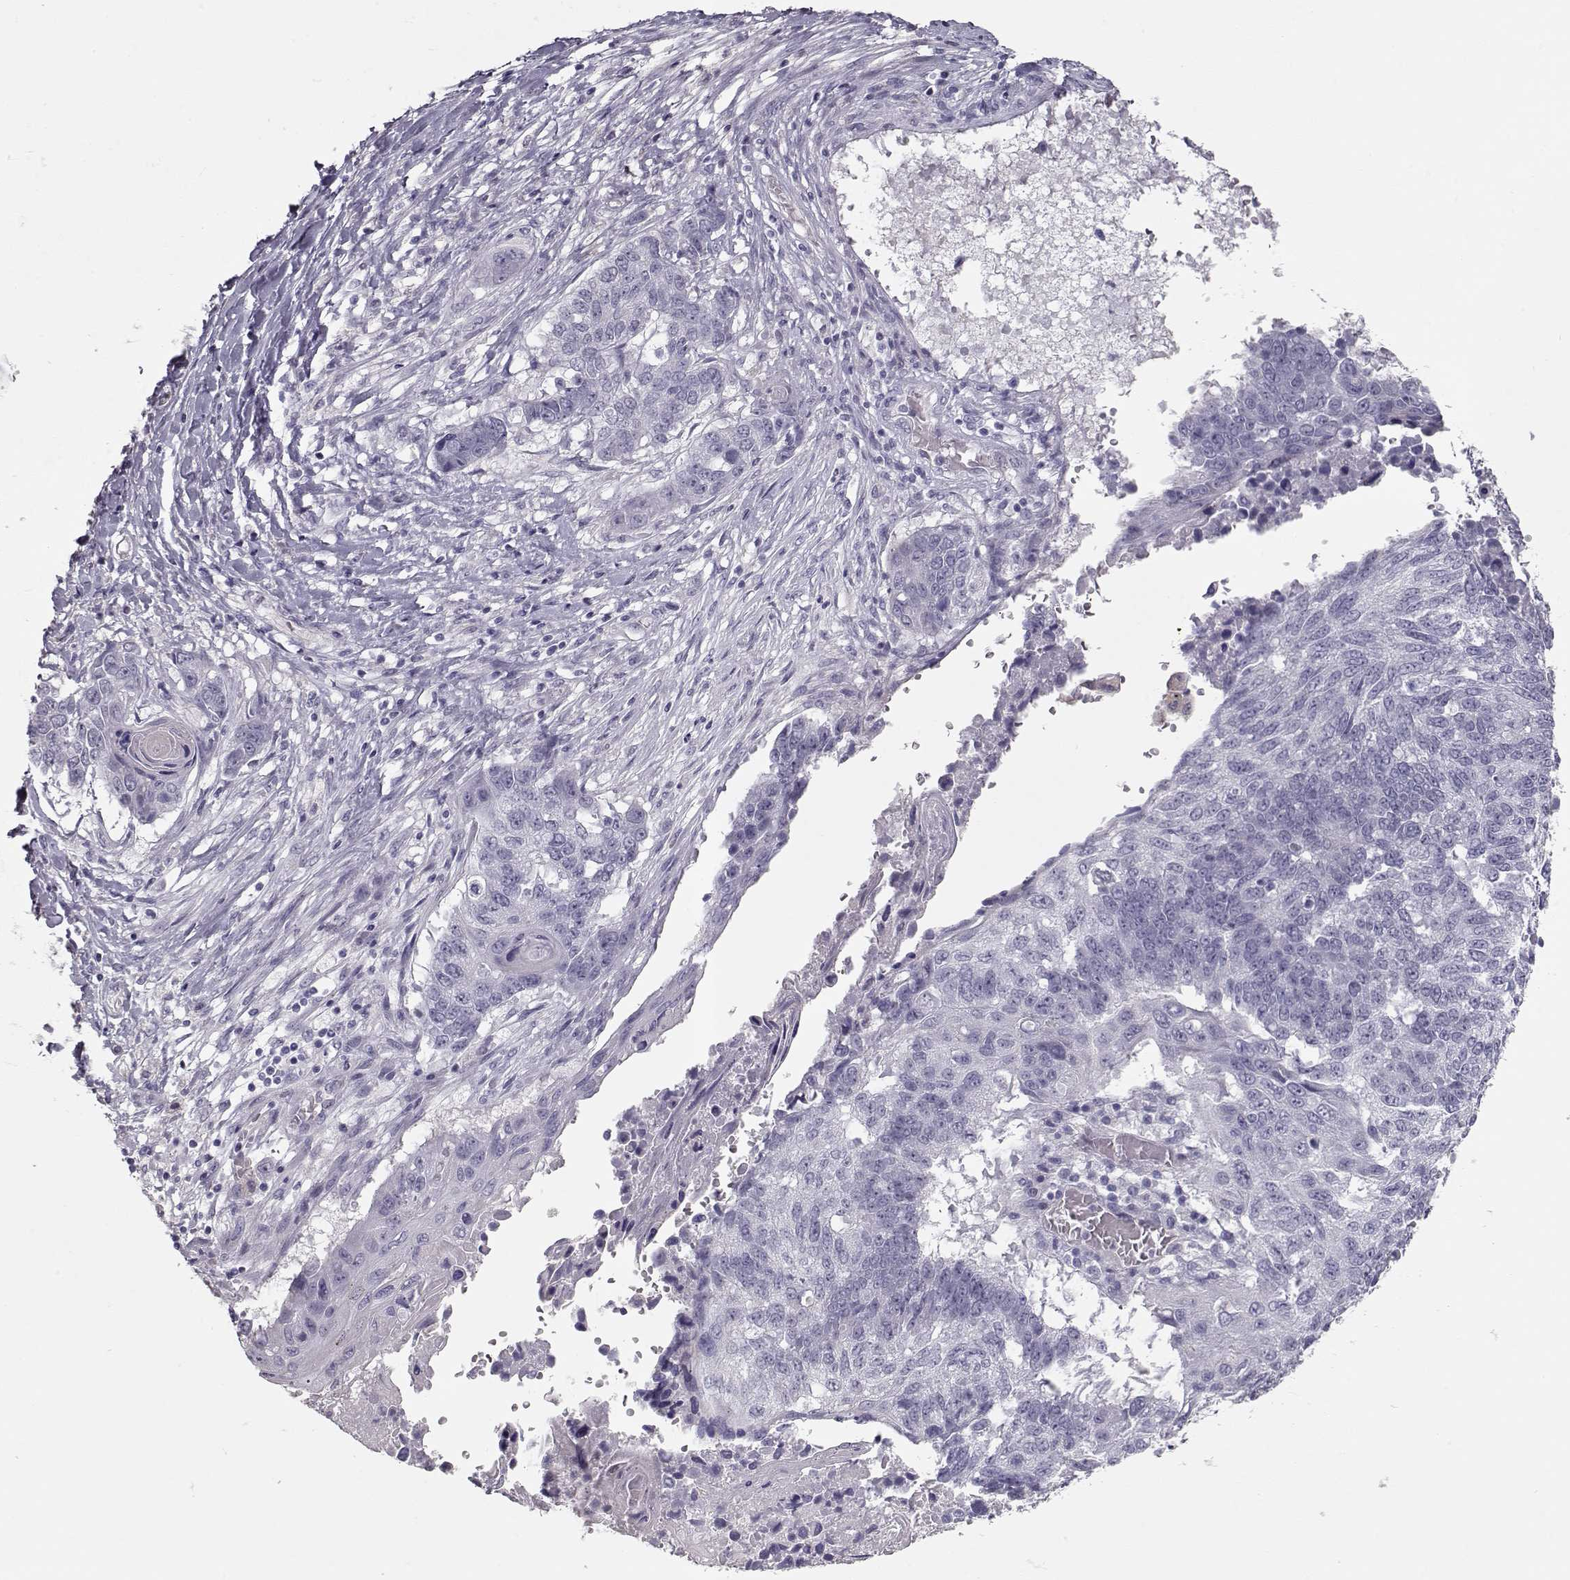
{"staining": {"intensity": "negative", "quantity": "none", "location": "none"}, "tissue": "lung cancer", "cell_type": "Tumor cells", "image_type": "cancer", "snomed": [{"axis": "morphology", "description": "Squamous cell carcinoma, NOS"}, {"axis": "topography", "description": "Lung"}], "caption": "DAB (3,3'-diaminobenzidine) immunohistochemical staining of lung cancer displays no significant expression in tumor cells.", "gene": "SLC18A1", "patient": {"sex": "male", "age": 73}}